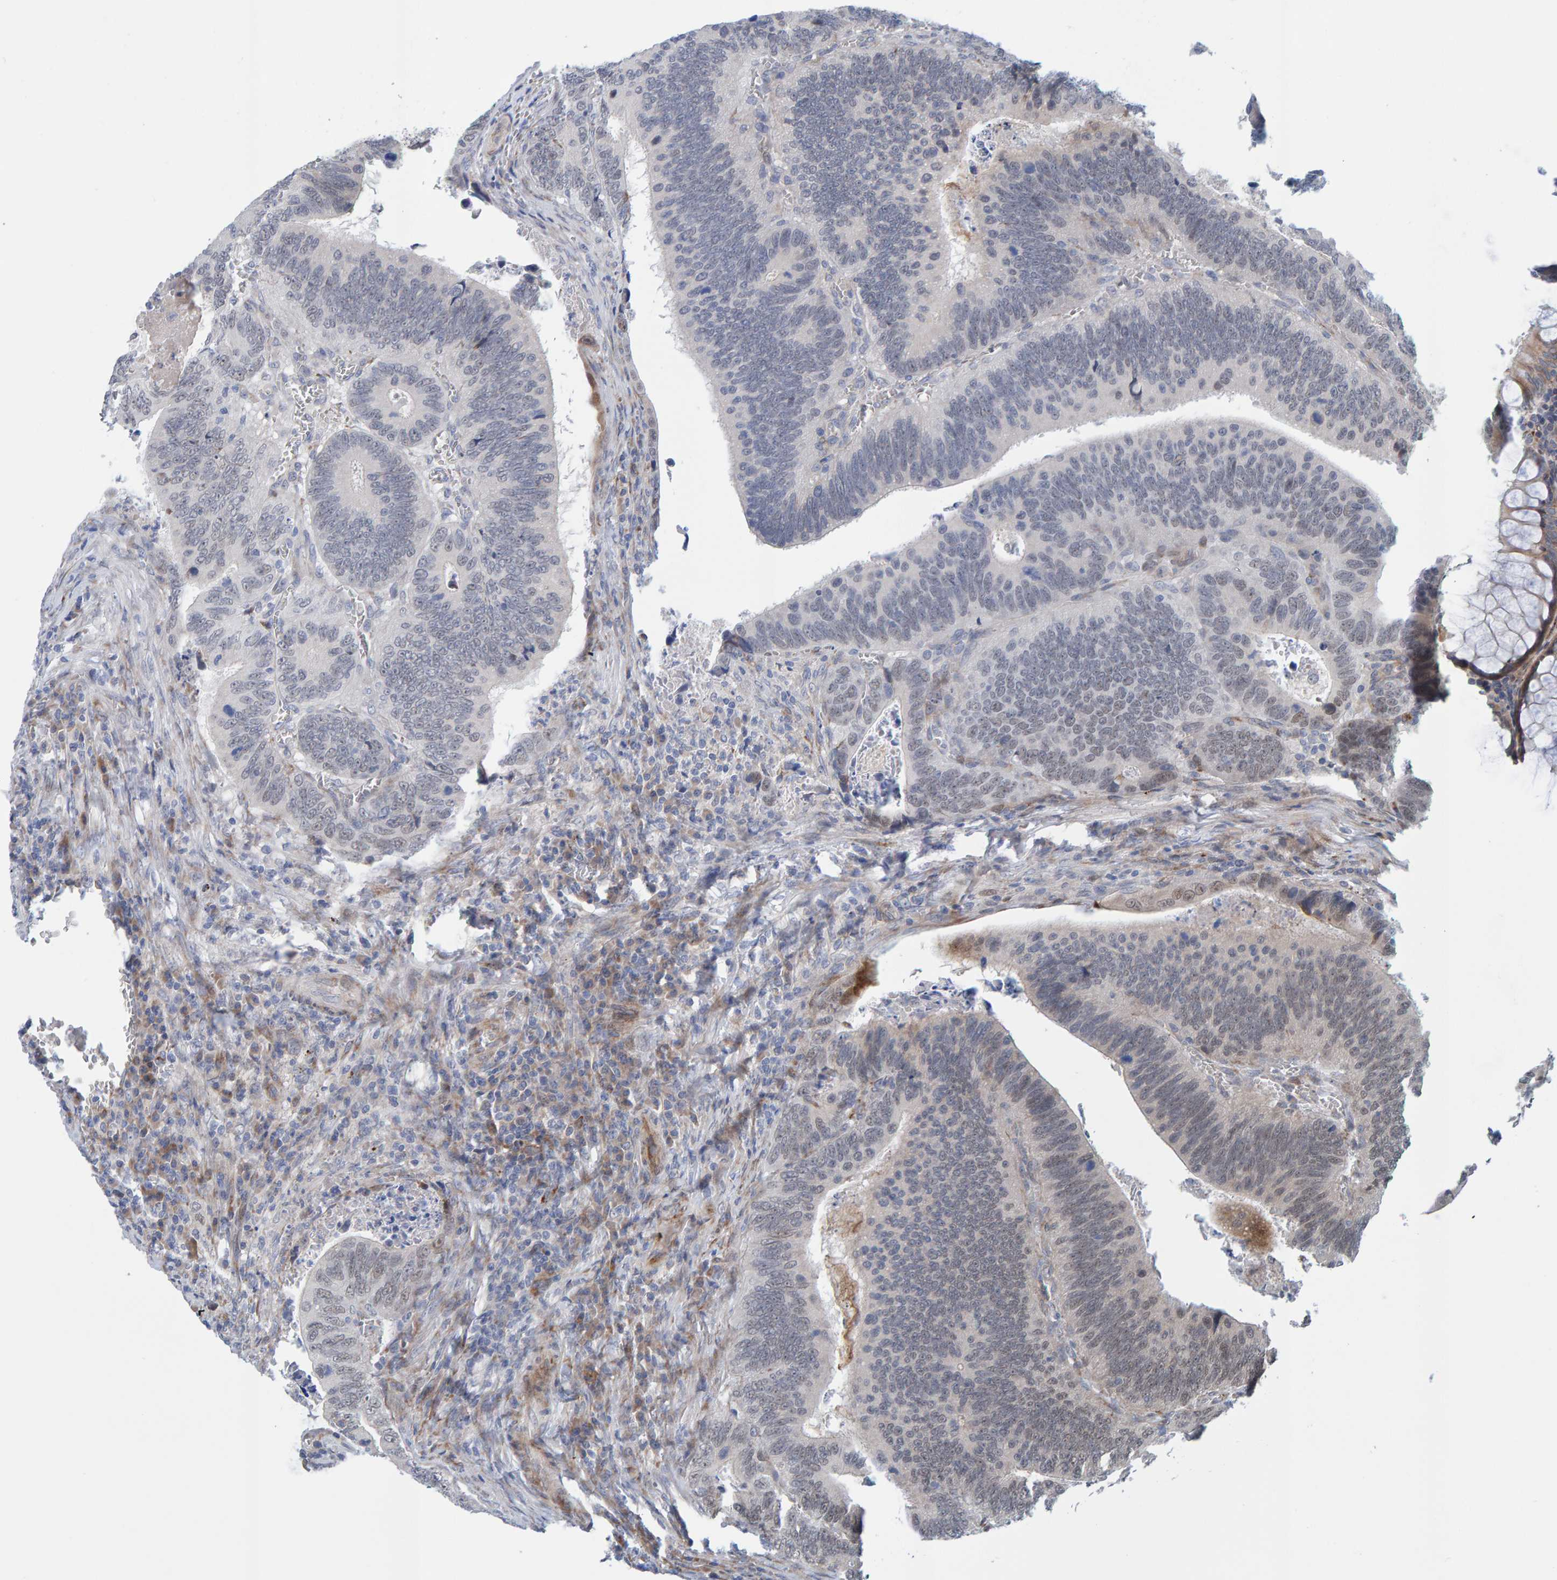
{"staining": {"intensity": "weak", "quantity": "<25%", "location": "cytoplasmic/membranous,nuclear"}, "tissue": "colorectal cancer", "cell_type": "Tumor cells", "image_type": "cancer", "snomed": [{"axis": "morphology", "description": "Inflammation, NOS"}, {"axis": "morphology", "description": "Adenocarcinoma, NOS"}, {"axis": "topography", "description": "Colon"}], "caption": "Tumor cells are negative for protein expression in human adenocarcinoma (colorectal). (Stains: DAB (3,3'-diaminobenzidine) immunohistochemistry (IHC) with hematoxylin counter stain, Microscopy: brightfield microscopy at high magnification).", "gene": "MFSD6L", "patient": {"sex": "male", "age": 72}}